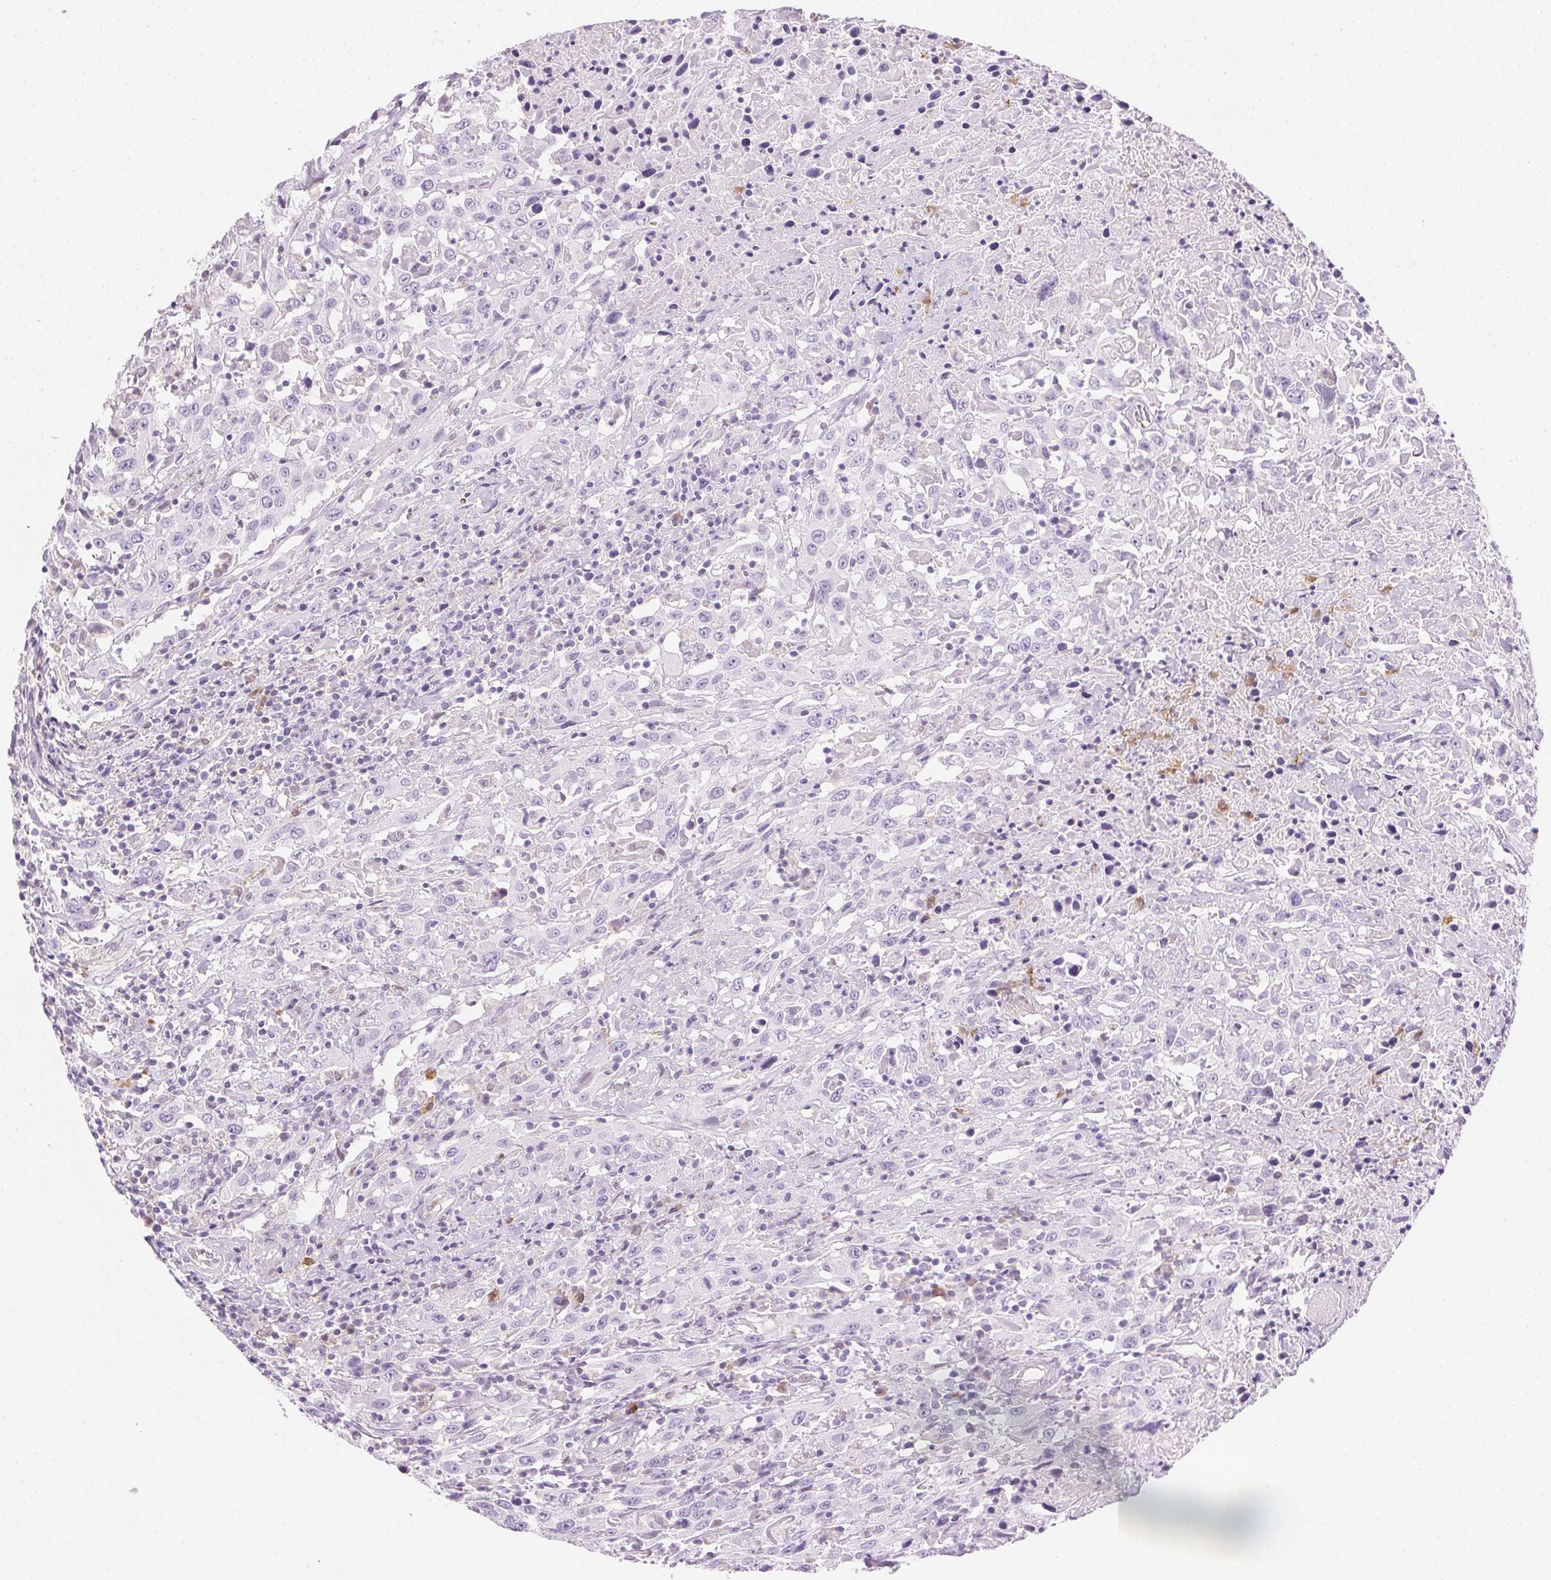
{"staining": {"intensity": "negative", "quantity": "none", "location": "none"}, "tissue": "urothelial cancer", "cell_type": "Tumor cells", "image_type": "cancer", "snomed": [{"axis": "morphology", "description": "Urothelial carcinoma, High grade"}, {"axis": "topography", "description": "Urinary bladder"}], "caption": "Tumor cells show no significant positivity in urothelial cancer. The staining is performed using DAB (3,3'-diaminobenzidine) brown chromogen with nuclei counter-stained in using hematoxylin.", "gene": "TMEM45A", "patient": {"sex": "male", "age": 61}}